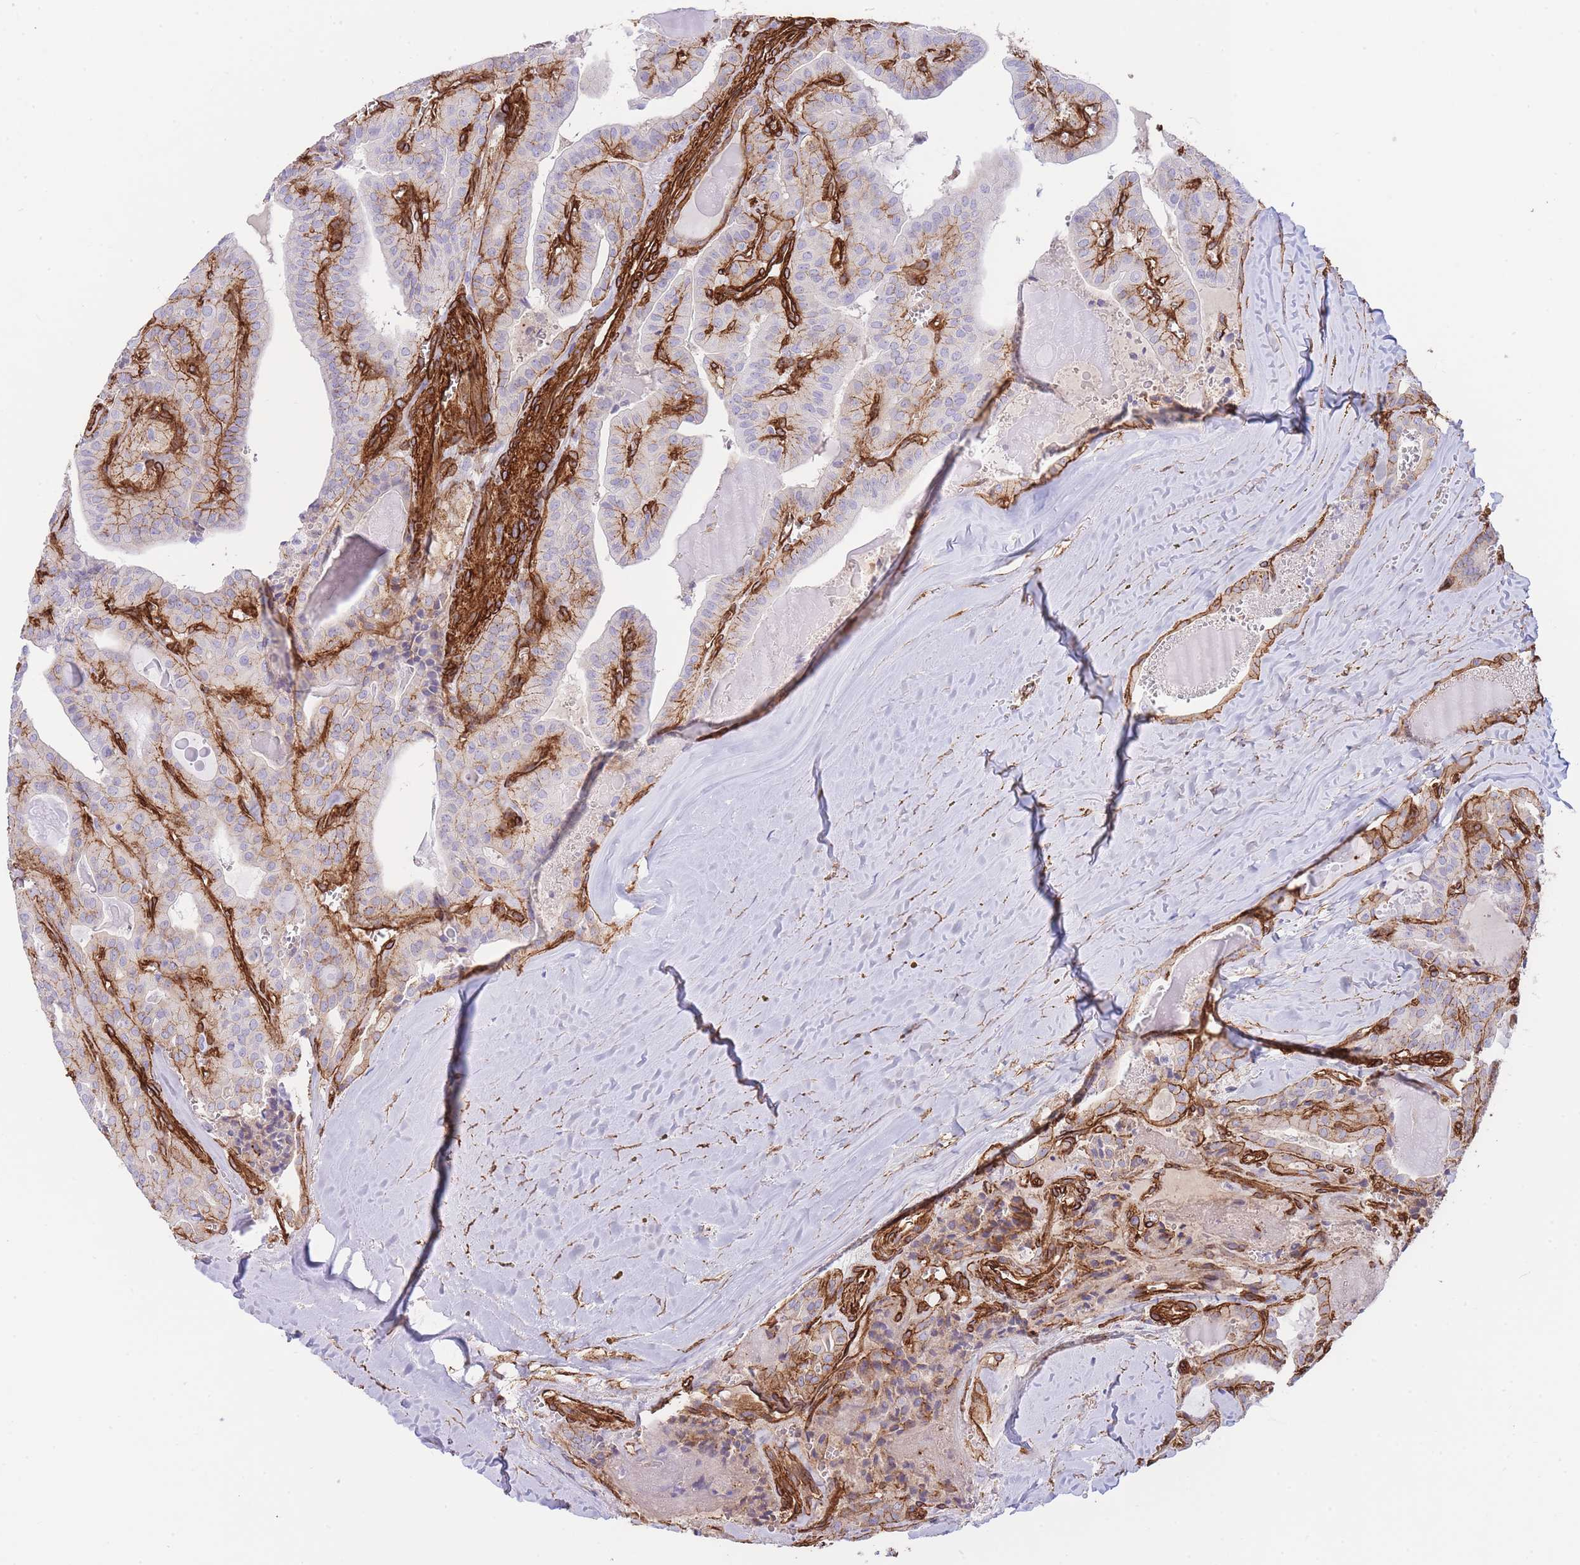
{"staining": {"intensity": "moderate", "quantity": "25%-75%", "location": "cytoplasmic/membranous"}, "tissue": "thyroid cancer", "cell_type": "Tumor cells", "image_type": "cancer", "snomed": [{"axis": "morphology", "description": "Papillary adenocarcinoma, NOS"}, {"axis": "topography", "description": "Thyroid gland"}], "caption": "Immunohistochemical staining of thyroid papillary adenocarcinoma exhibits moderate cytoplasmic/membranous protein positivity in approximately 25%-75% of tumor cells.", "gene": "CAVIN1", "patient": {"sex": "male", "age": 52}}